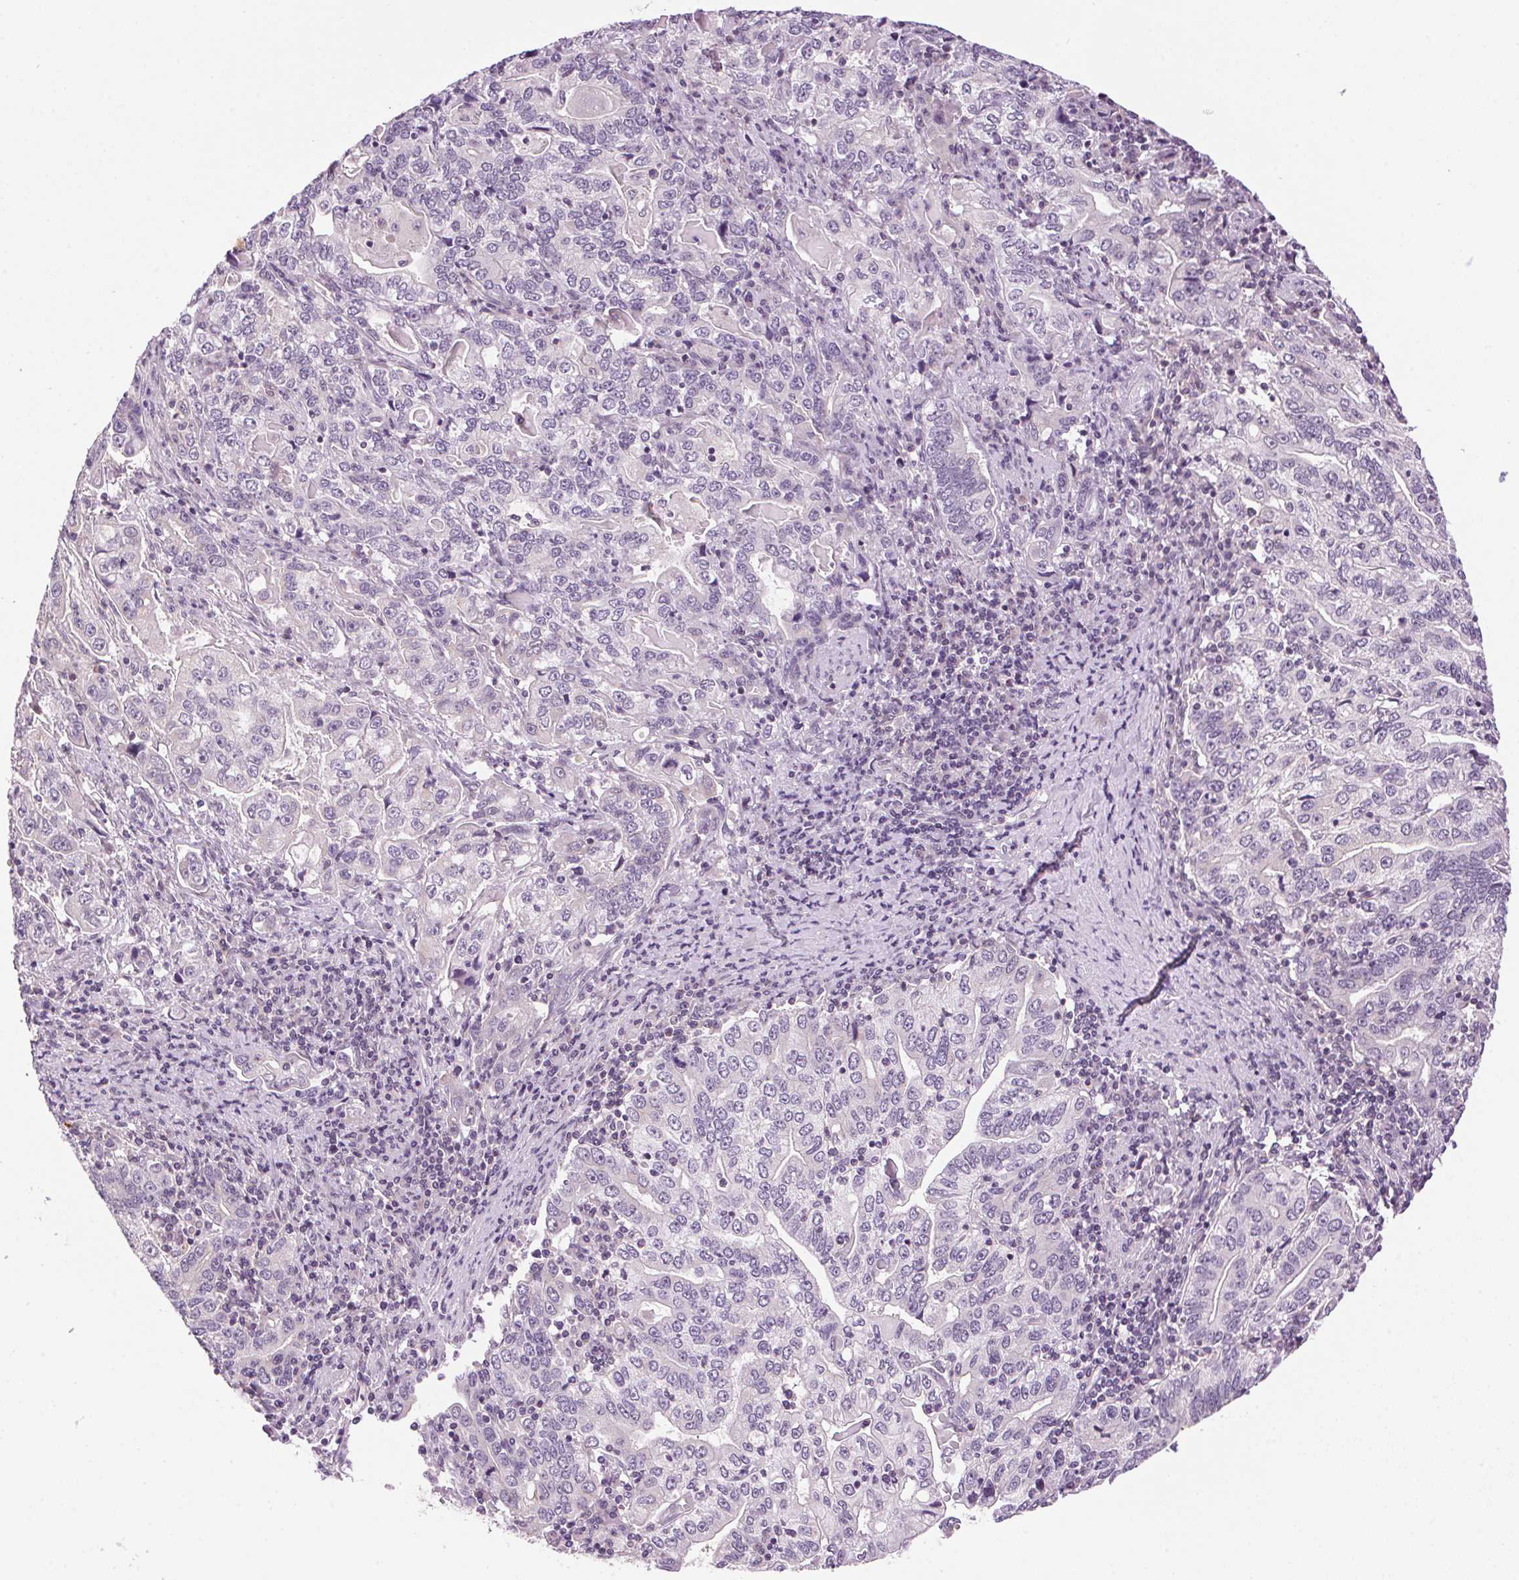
{"staining": {"intensity": "negative", "quantity": "none", "location": "none"}, "tissue": "stomach cancer", "cell_type": "Tumor cells", "image_type": "cancer", "snomed": [{"axis": "morphology", "description": "Adenocarcinoma, NOS"}, {"axis": "topography", "description": "Stomach, lower"}], "caption": "Immunohistochemical staining of adenocarcinoma (stomach) demonstrates no significant positivity in tumor cells. (DAB (3,3'-diaminobenzidine) immunohistochemistry (IHC), high magnification).", "gene": "SMIM13", "patient": {"sex": "female", "age": 72}}